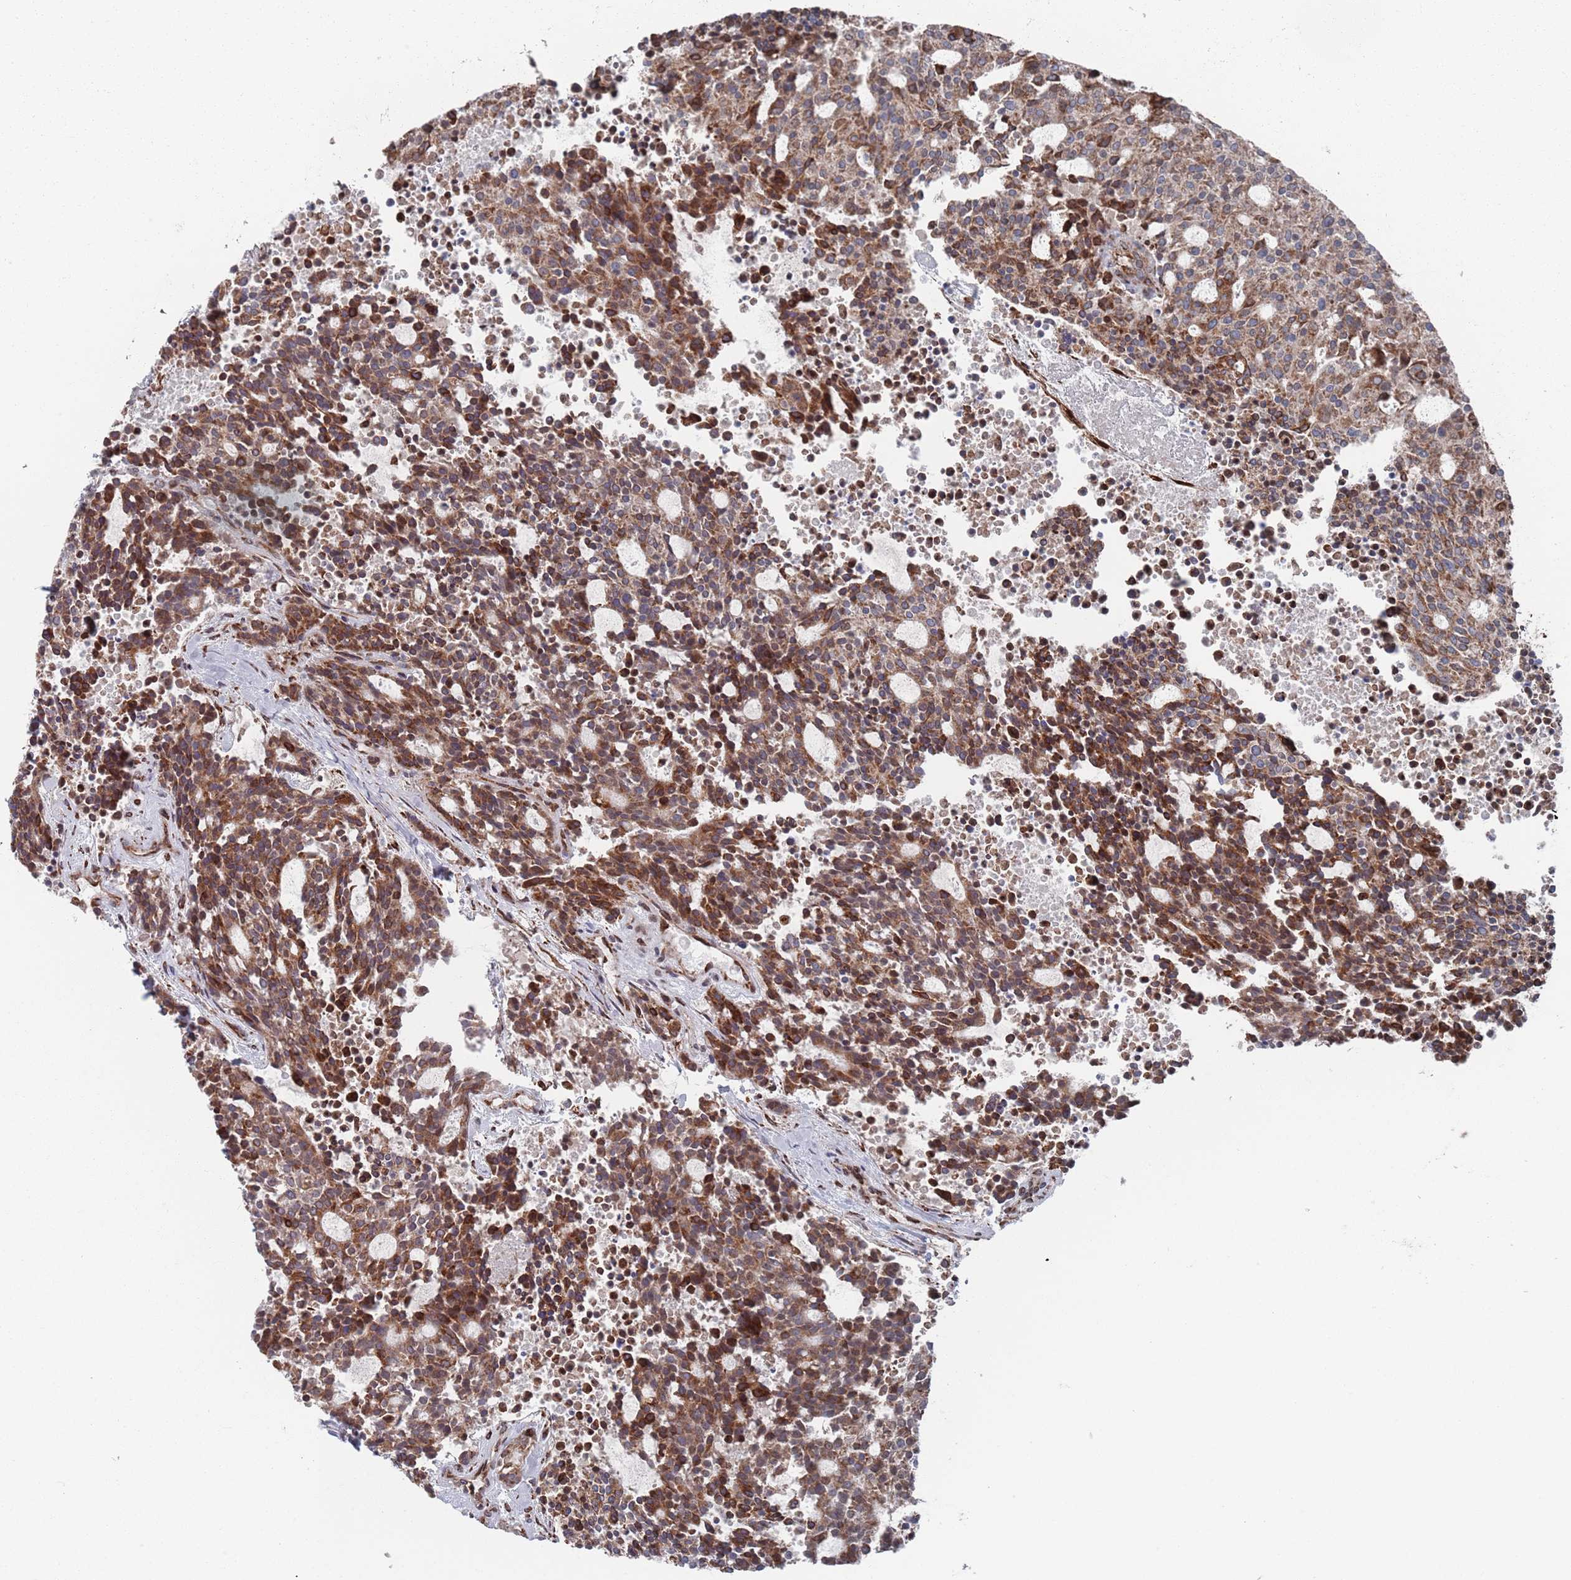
{"staining": {"intensity": "strong", "quantity": ">75%", "location": "cytoplasmic/membranous"}, "tissue": "carcinoid", "cell_type": "Tumor cells", "image_type": "cancer", "snomed": [{"axis": "morphology", "description": "Carcinoid, malignant, NOS"}, {"axis": "topography", "description": "Pancreas"}], "caption": "Carcinoid stained with a protein marker demonstrates strong staining in tumor cells.", "gene": "CCDC106", "patient": {"sex": "female", "age": 54}}